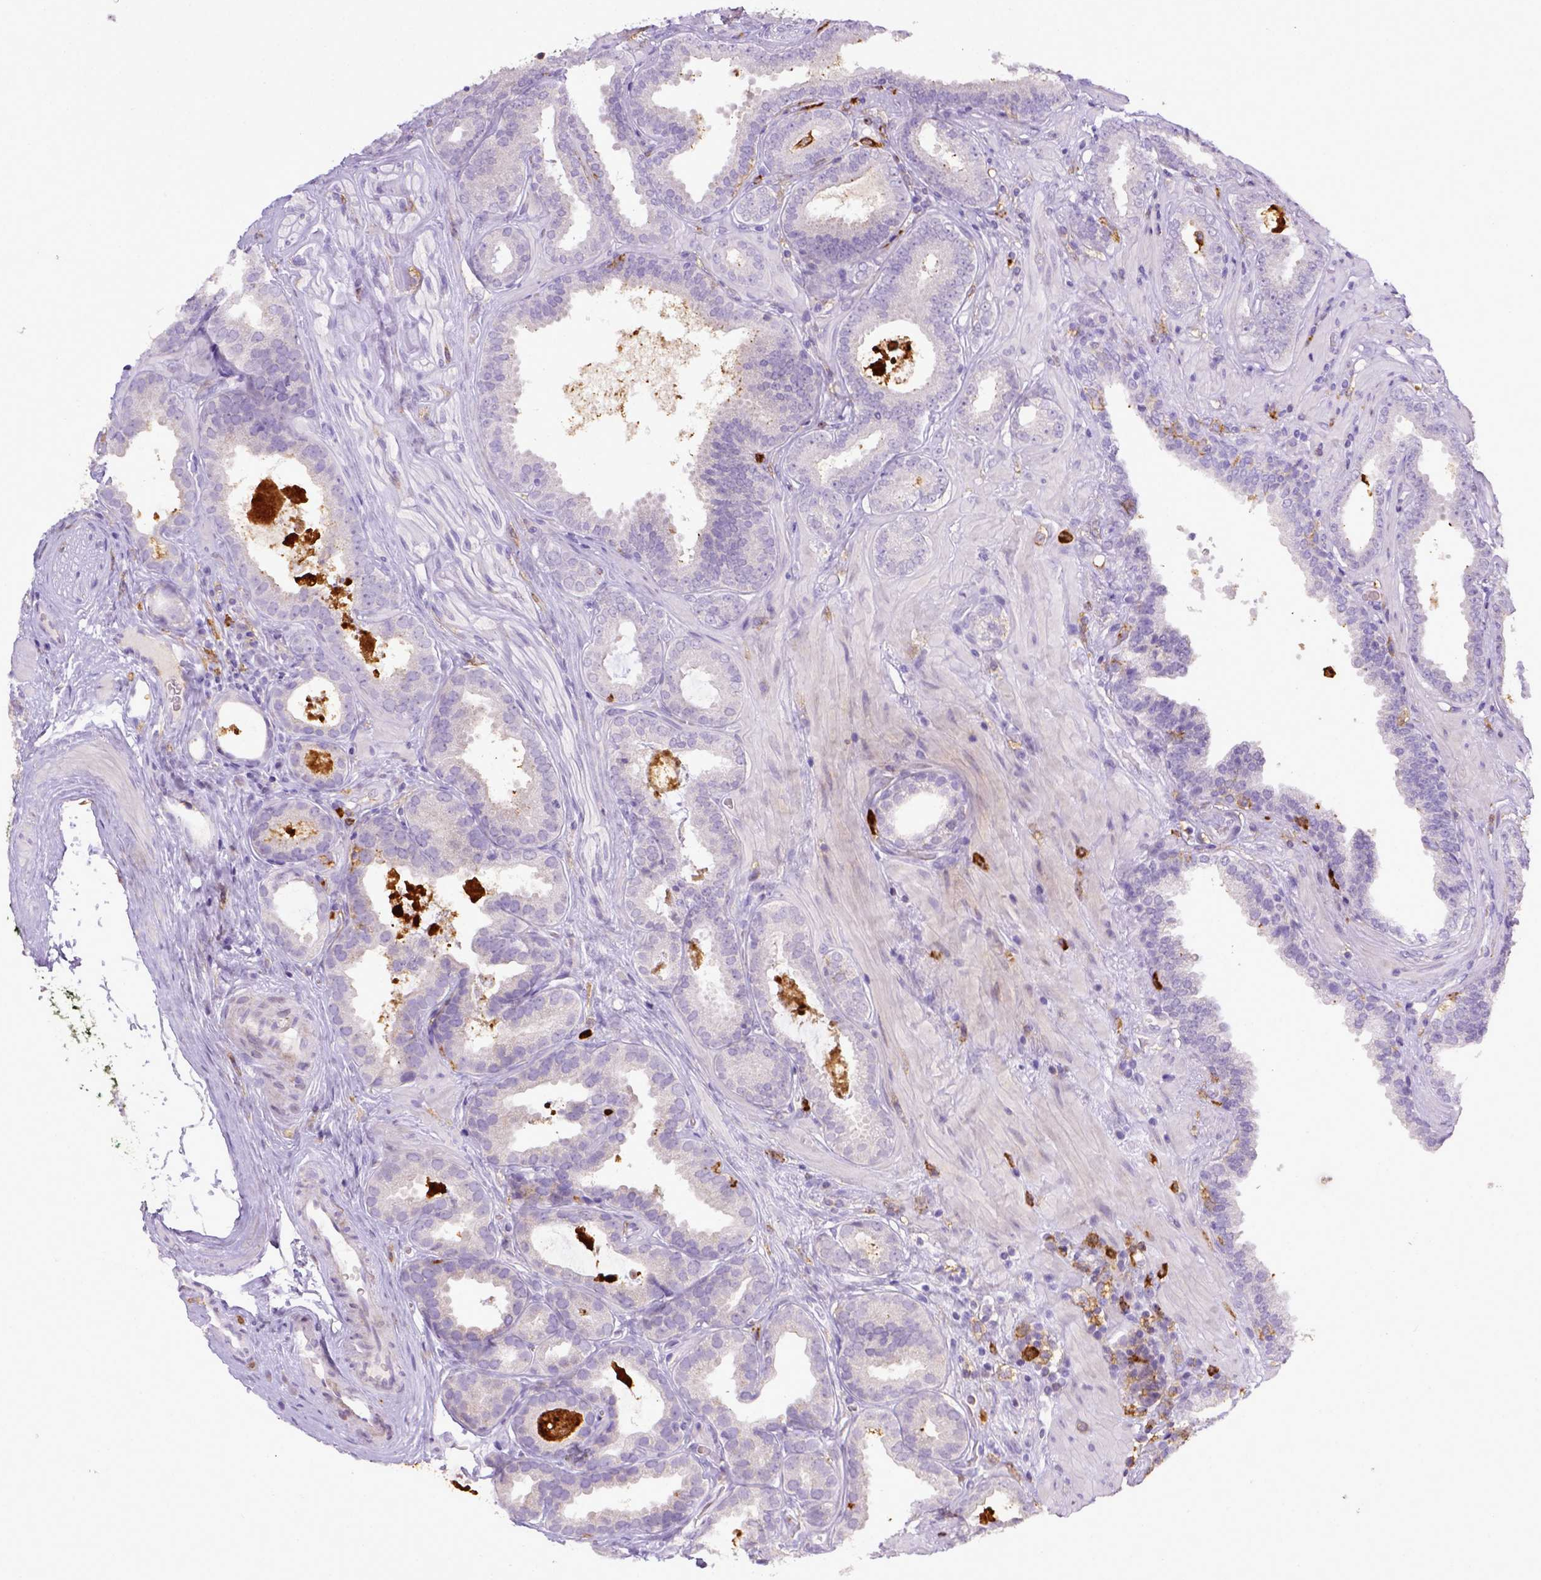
{"staining": {"intensity": "negative", "quantity": "none", "location": "none"}, "tissue": "prostate cancer", "cell_type": "Tumor cells", "image_type": "cancer", "snomed": [{"axis": "morphology", "description": "Adenocarcinoma, NOS"}, {"axis": "topography", "description": "Prostate"}], "caption": "Protein analysis of adenocarcinoma (prostate) displays no significant staining in tumor cells.", "gene": "ITGAM", "patient": {"sex": "male", "age": 64}}